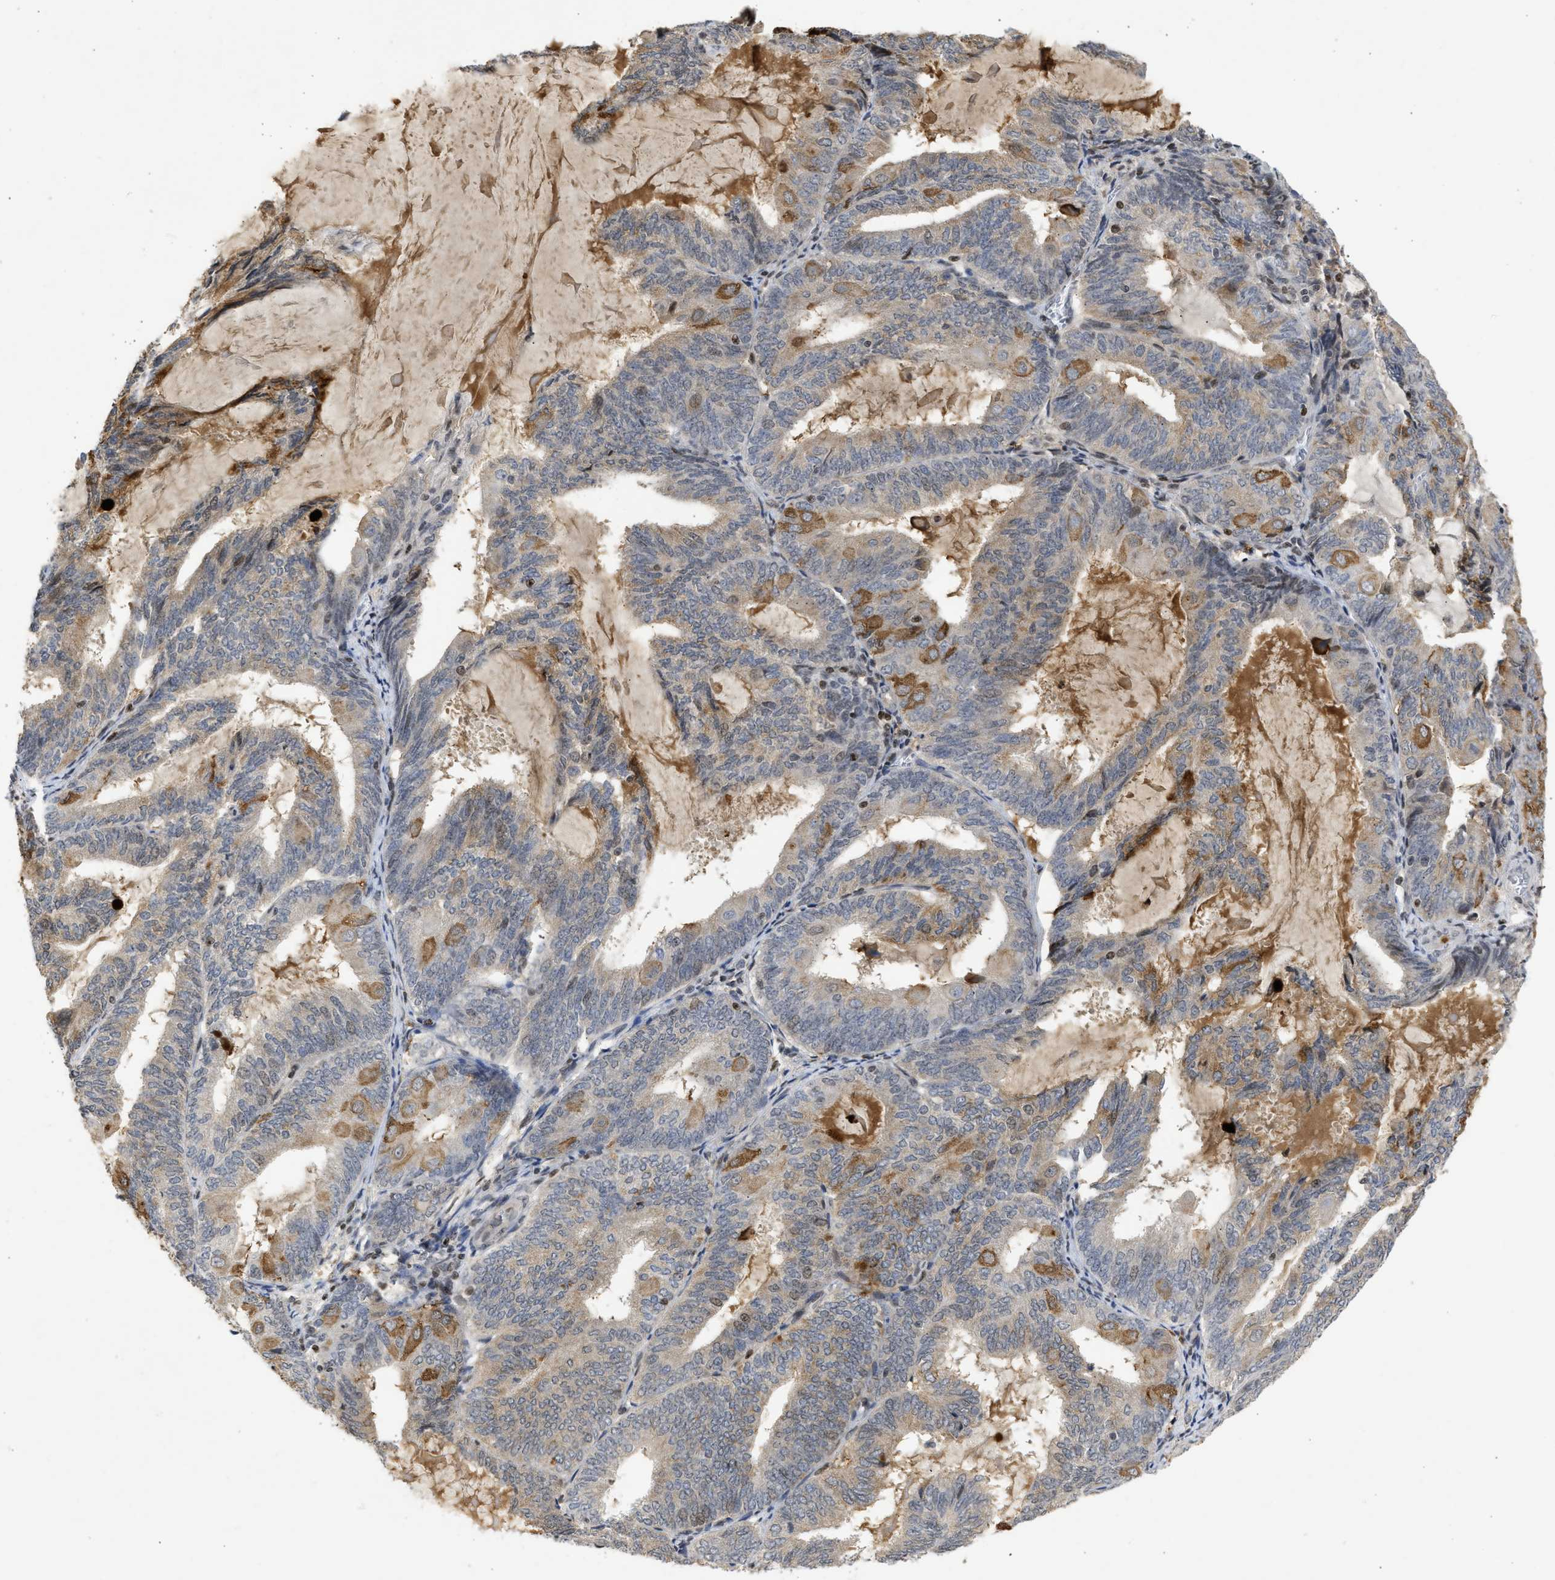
{"staining": {"intensity": "moderate", "quantity": "<25%", "location": "cytoplasmic/membranous"}, "tissue": "endometrial cancer", "cell_type": "Tumor cells", "image_type": "cancer", "snomed": [{"axis": "morphology", "description": "Adenocarcinoma, NOS"}, {"axis": "topography", "description": "Endometrium"}], "caption": "About <25% of tumor cells in human adenocarcinoma (endometrial) show moderate cytoplasmic/membranous protein expression as visualized by brown immunohistochemical staining.", "gene": "ENSG00000142539", "patient": {"sex": "female", "age": 81}}